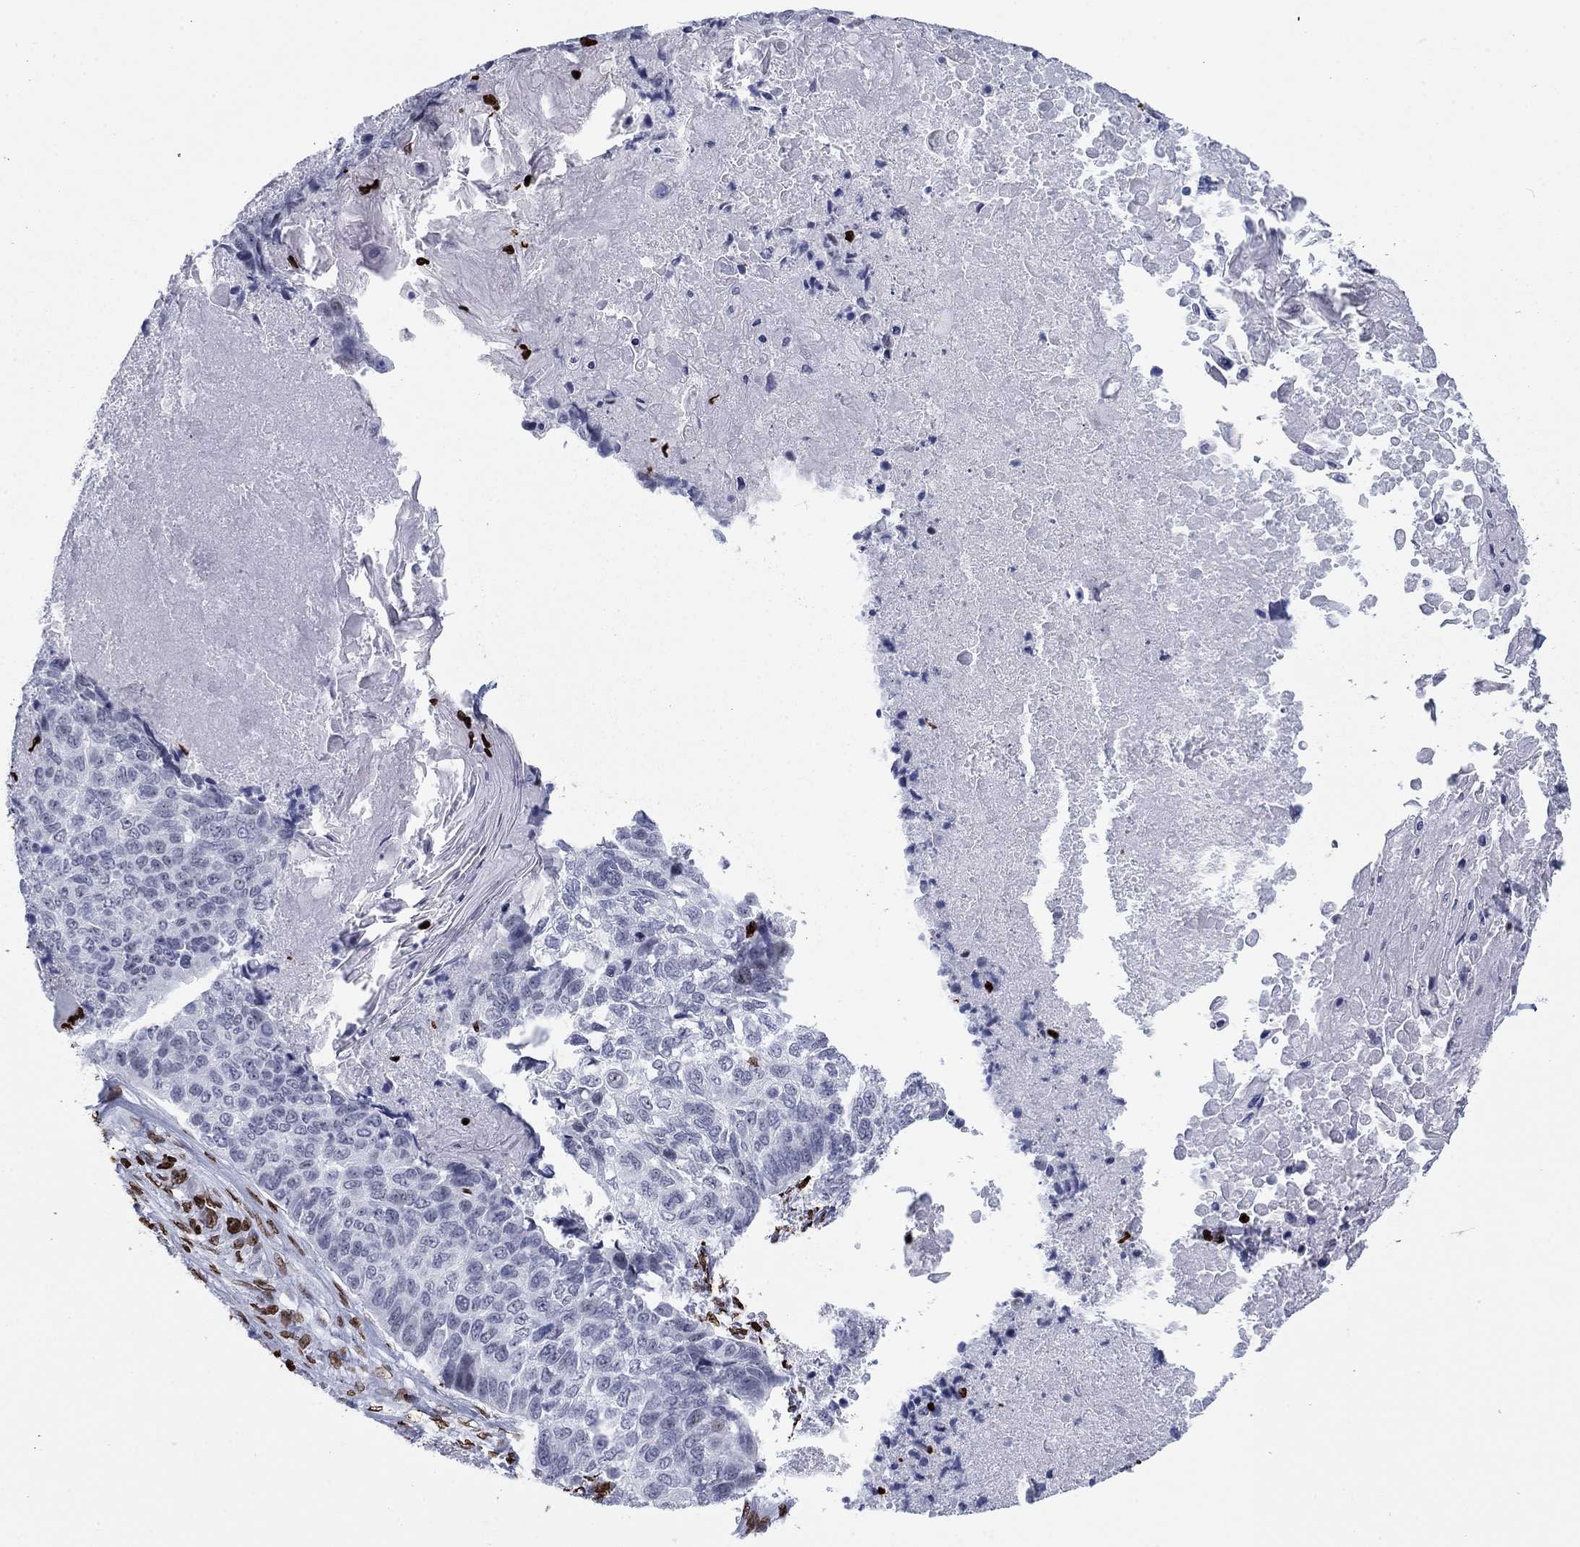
{"staining": {"intensity": "negative", "quantity": "none", "location": "none"}, "tissue": "lung cancer", "cell_type": "Tumor cells", "image_type": "cancer", "snomed": [{"axis": "morphology", "description": "Squamous cell carcinoma, NOS"}, {"axis": "topography", "description": "Lung"}], "caption": "DAB (3,3'-diaminobenzidine) immunohistochemical staining of lung cancer (squamous cell carcinoma) demonstrates no significant staining in tumor cells.", "gene": "H1-5", "patient": {"sex": "male", "age": 69}}